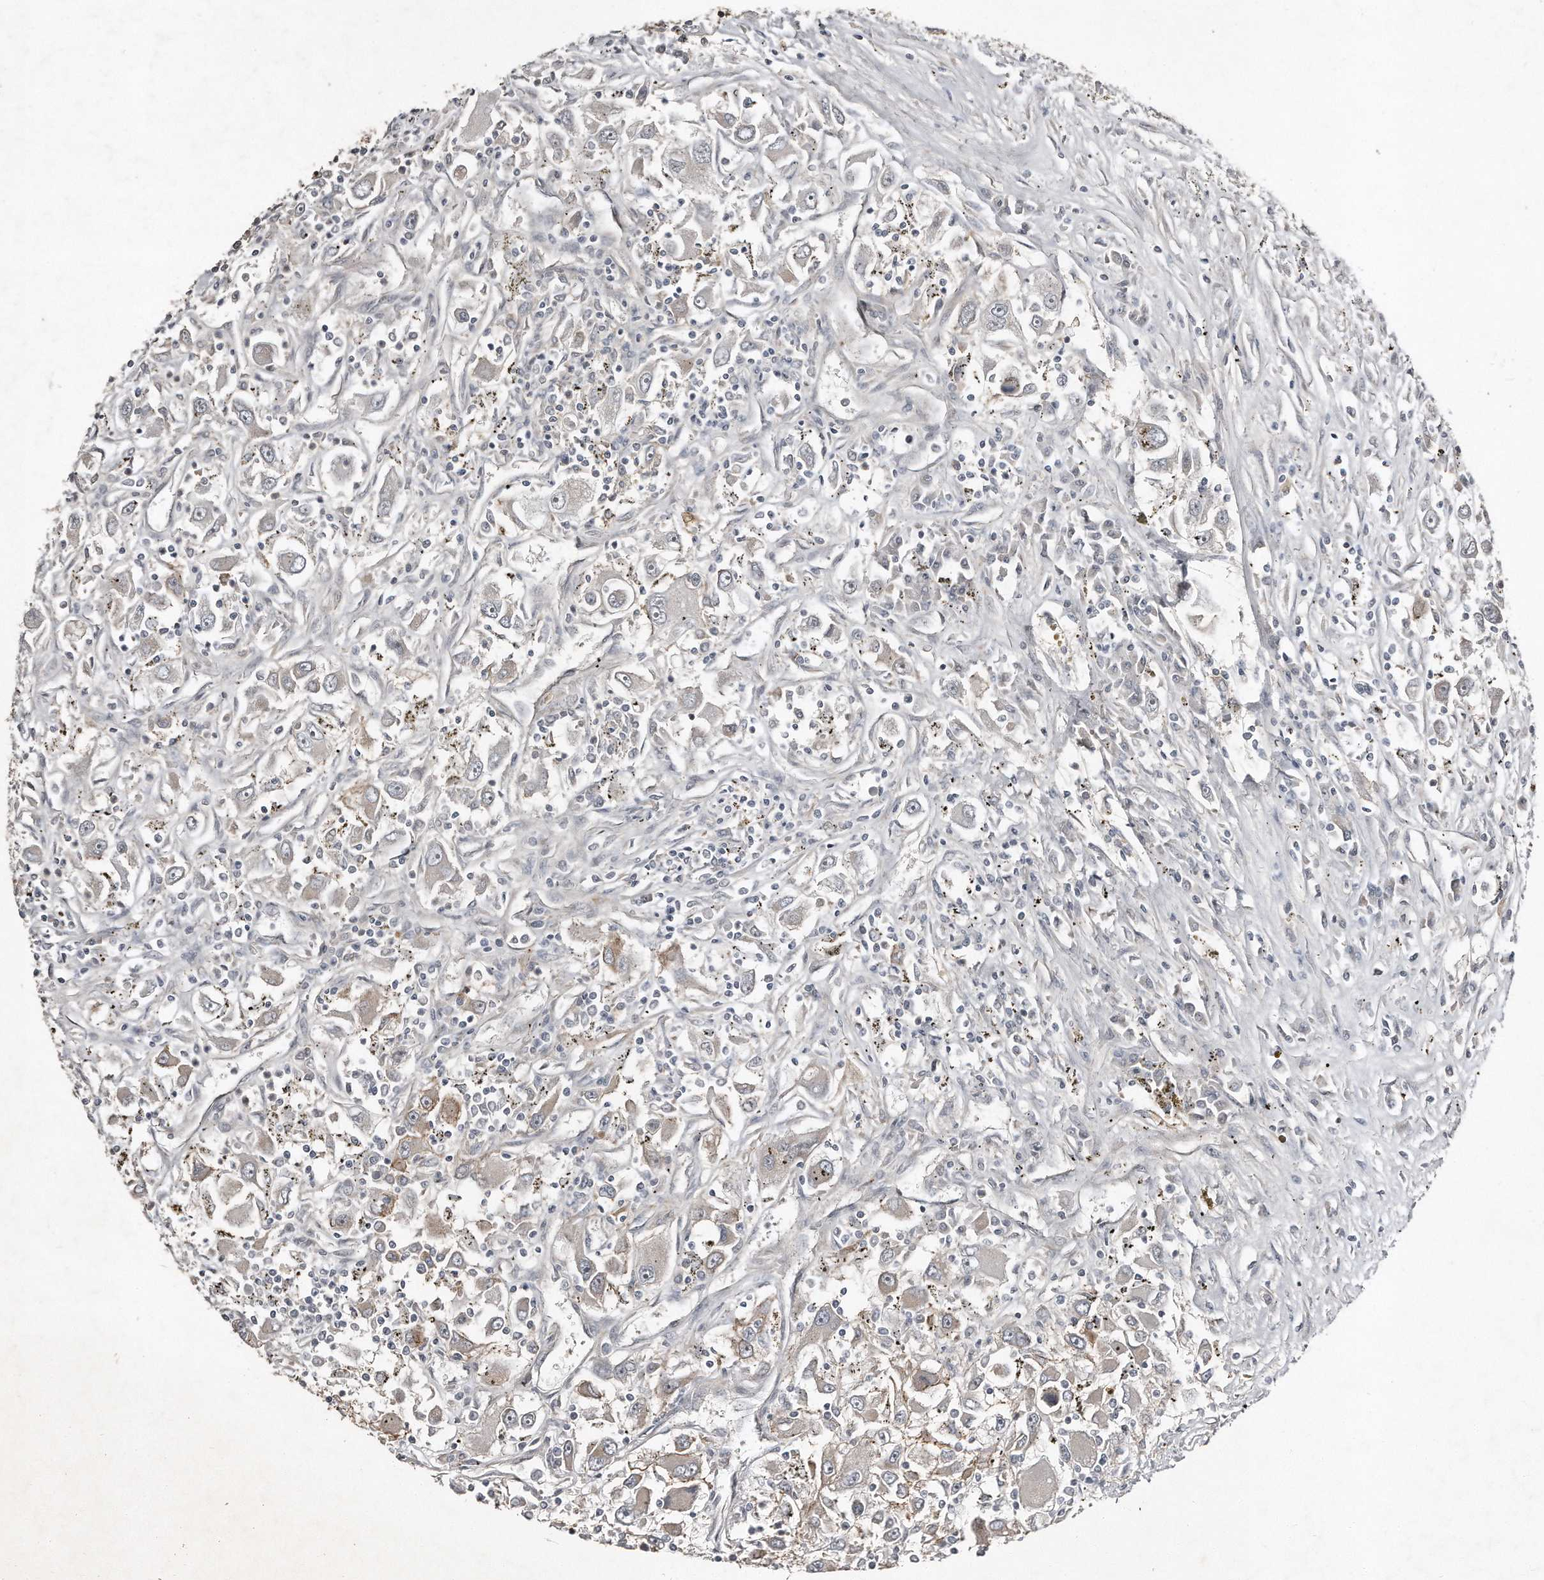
{"staining": {"intensity": "negative", "quantity": "none", "location": "none"}, "tissue": "renal cancer", "cell_type": "Tumor cells", "image_type": "cancer", "snomed": [{"axis": "morphology", "description": "Adenocarcinoma, NOS"}, {"axis": "topography", "description": "Kidney"}], "caption": "Immunohistochemical staining of human renal adenocarcinoma reveals no significant expression in tumor cells.", "gene": "SNAP47", "patient": {"sex": "female", "age": 52}}